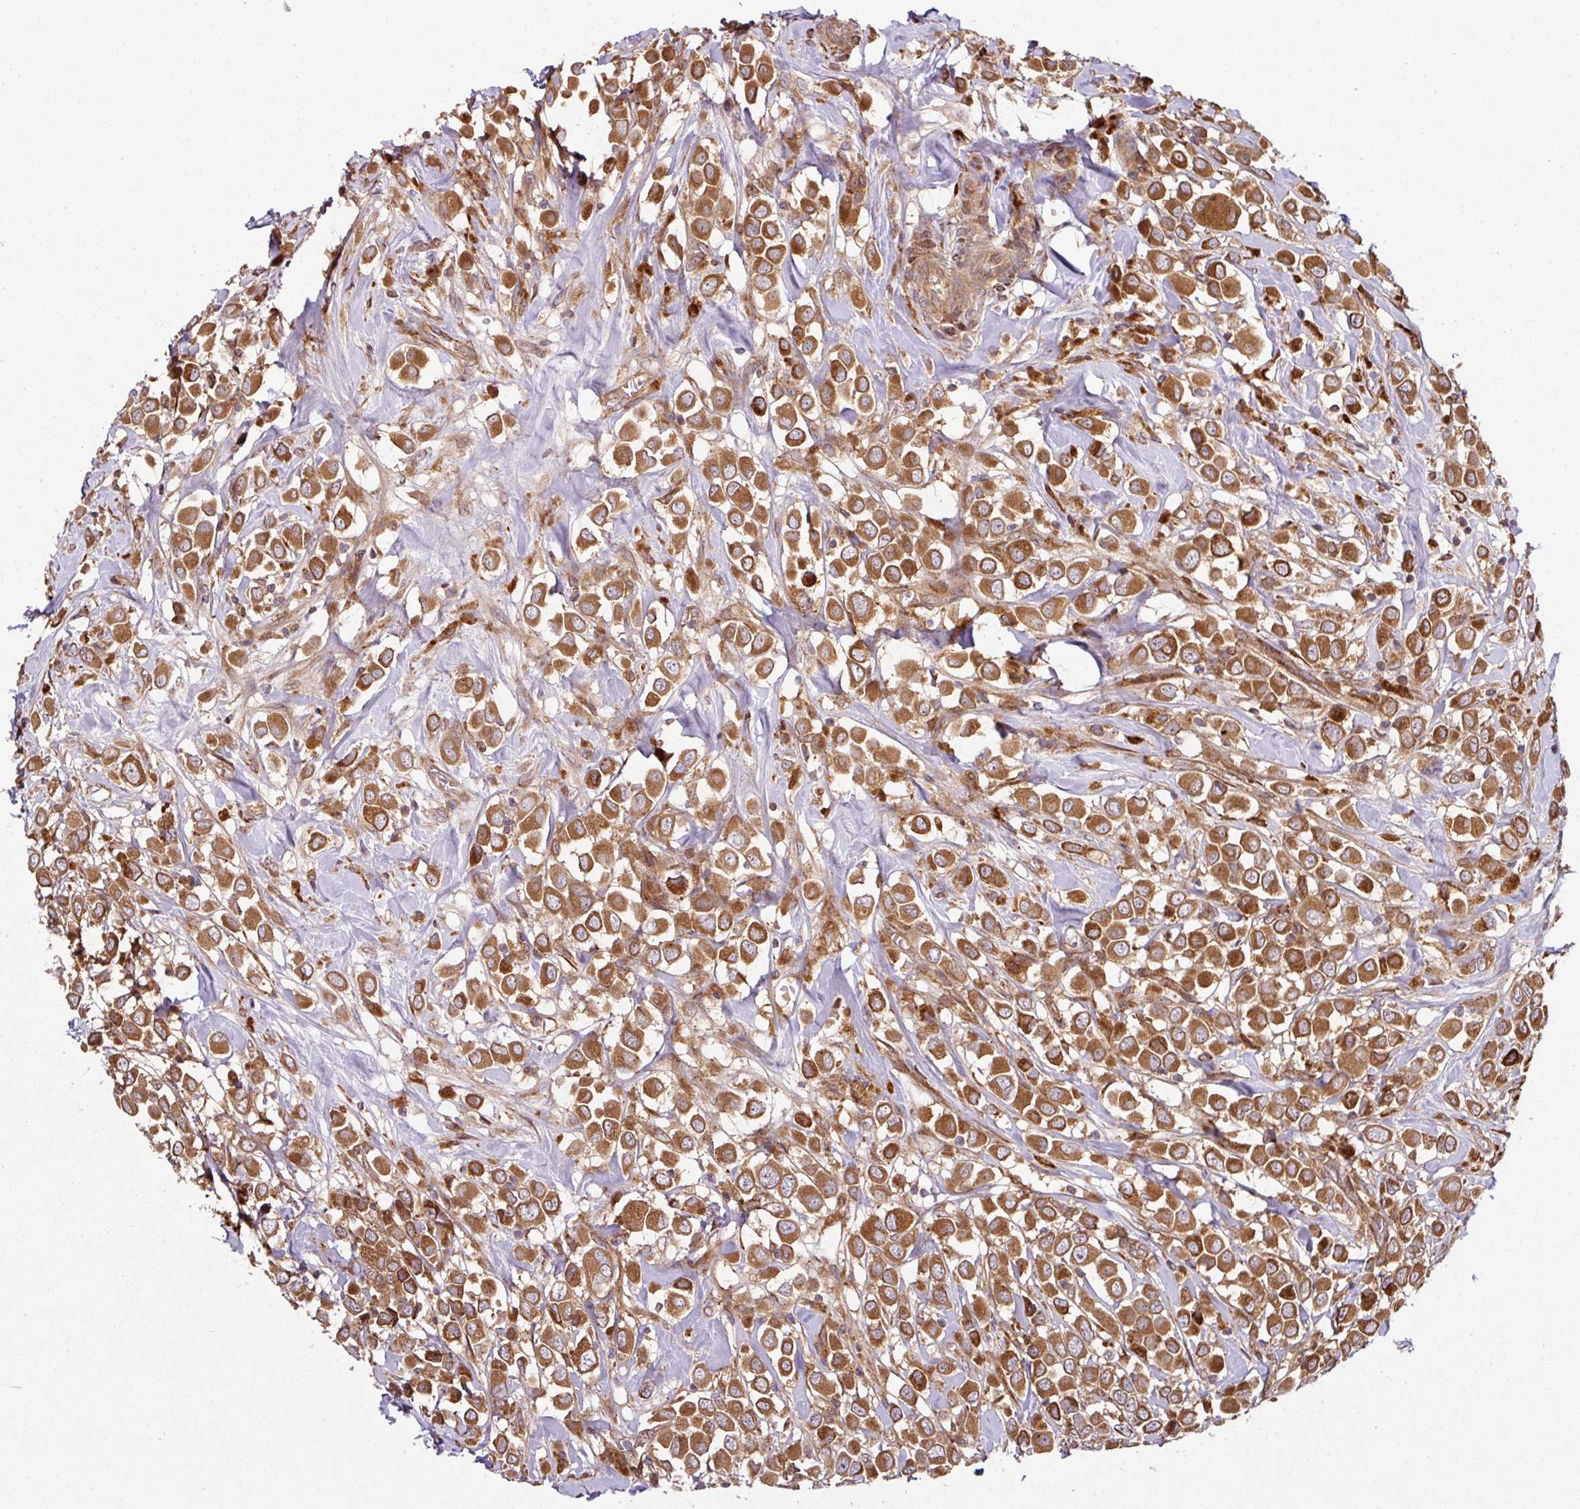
{"staining": {"intensity": "strong", "quantity": ">75%", "location": "cytoplasmic/membranous"}, "tissue": "breast cancer", "cell_type": "Tumor cells", "image_type": "cancer", "snomed": [{"axis": "morphology", "description": "Duct carcinoma"}, {"axis": "topography", "description": "Breast"}], "caption": "Tumor cells show strong cytoplasmic/membranous positivity in approximately >75% of cells in breast invasive ductal carcinoma.", "gene": "RAB5A", "patient": {"sex": "female", "age": 61}}